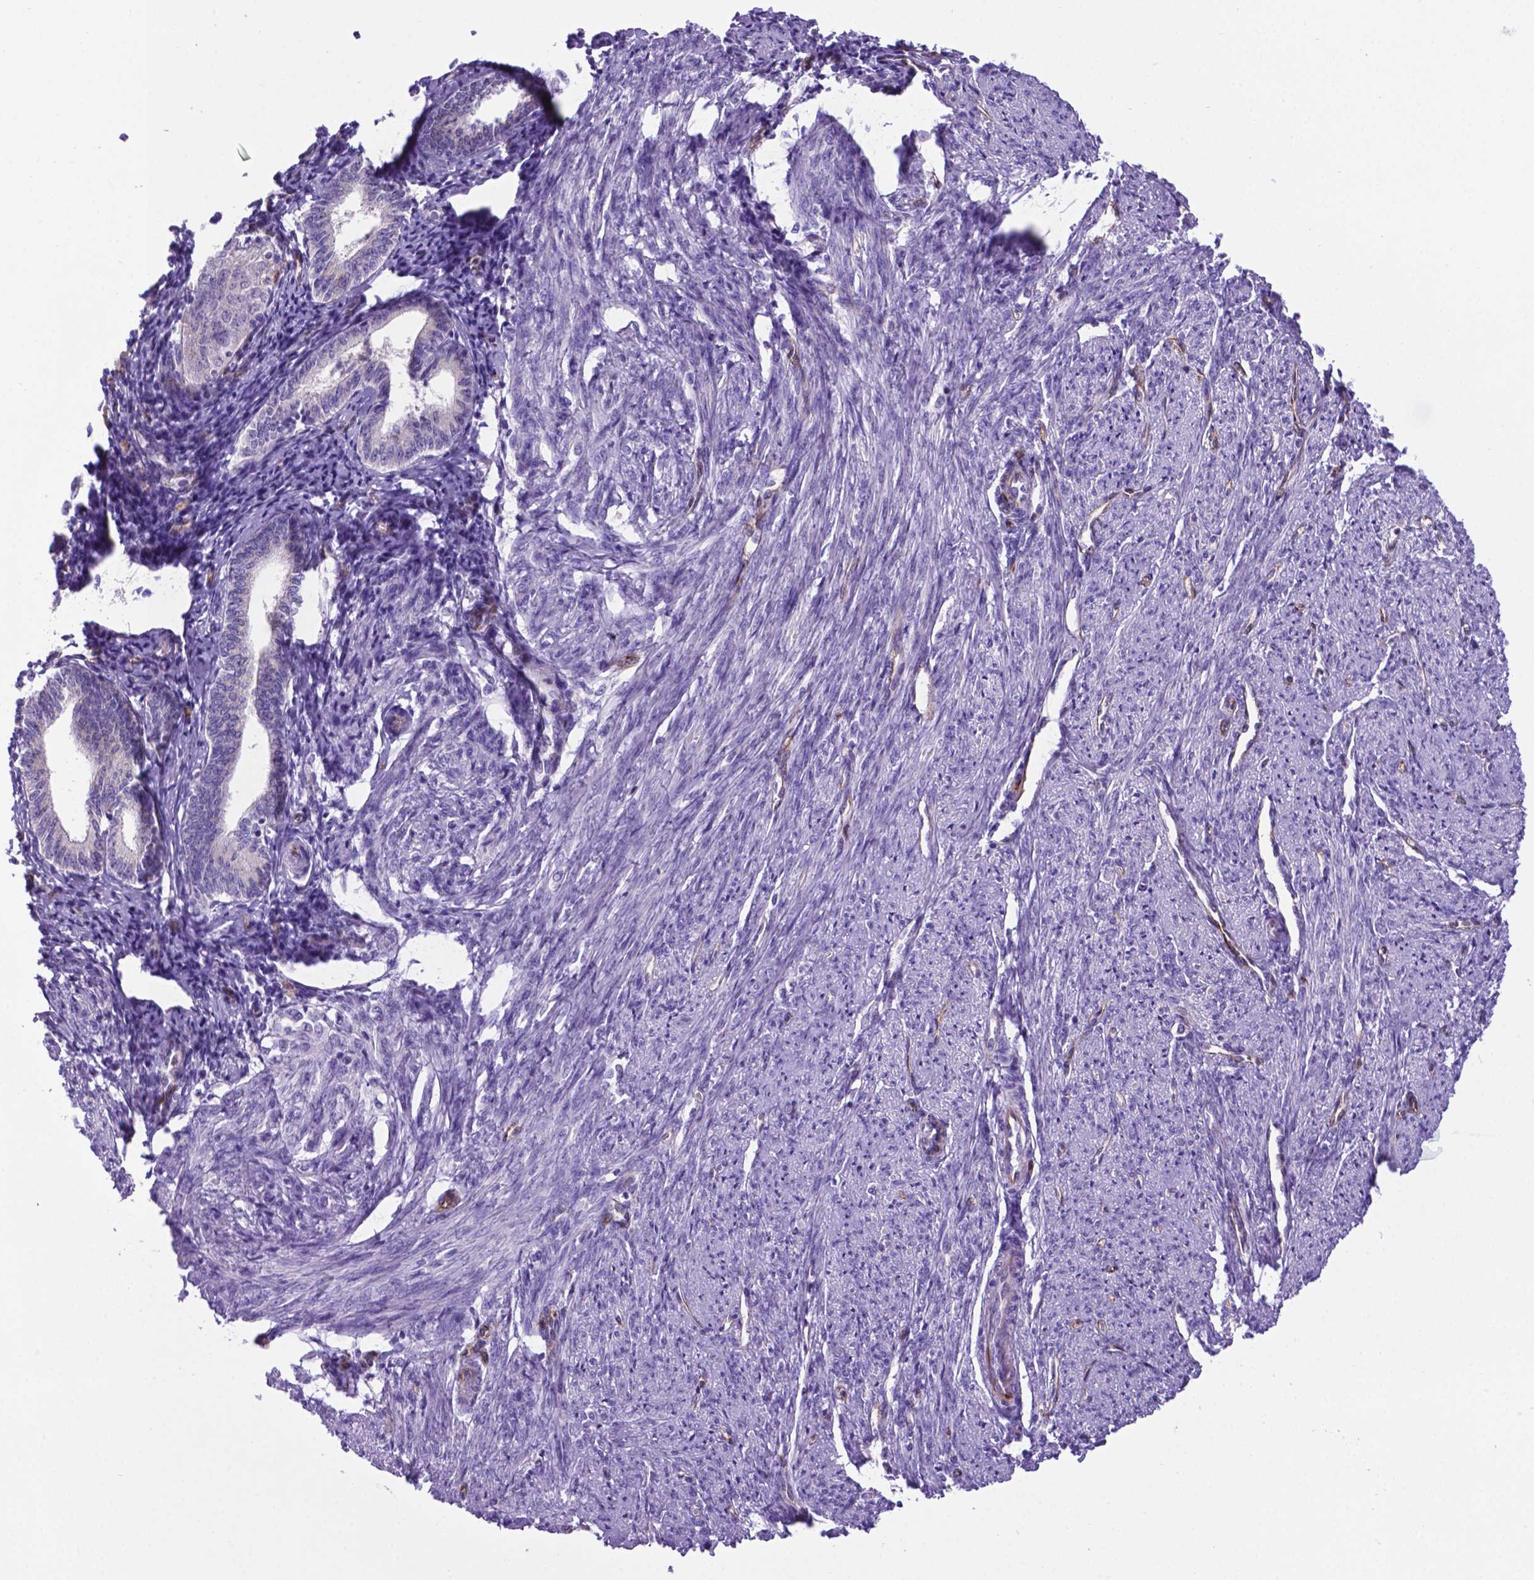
{"staining": {"intensity": "negative", "quantity": "none", "location": "none"}, "tissue": "smooth muscle", "cell_type": "Smooth muscle cells", "image_type": "normal", "snomed": [{"axis": "morphology", "description": "Normal tissue, NOS"}, {"axis": "topography", "description": "Smooth muscle"}], "caption": "Immunohistochemistry histopathology image of benign smooth muscle: smooth muscle stained with DAB (3,3'-diaminobenzidine) reveals no significant protein staining in smooth muscle cells. (DAB immunohistochemistry, high magnification).", "gene": "LZTR1", "patient": {"sex": "female", "age": 65}}